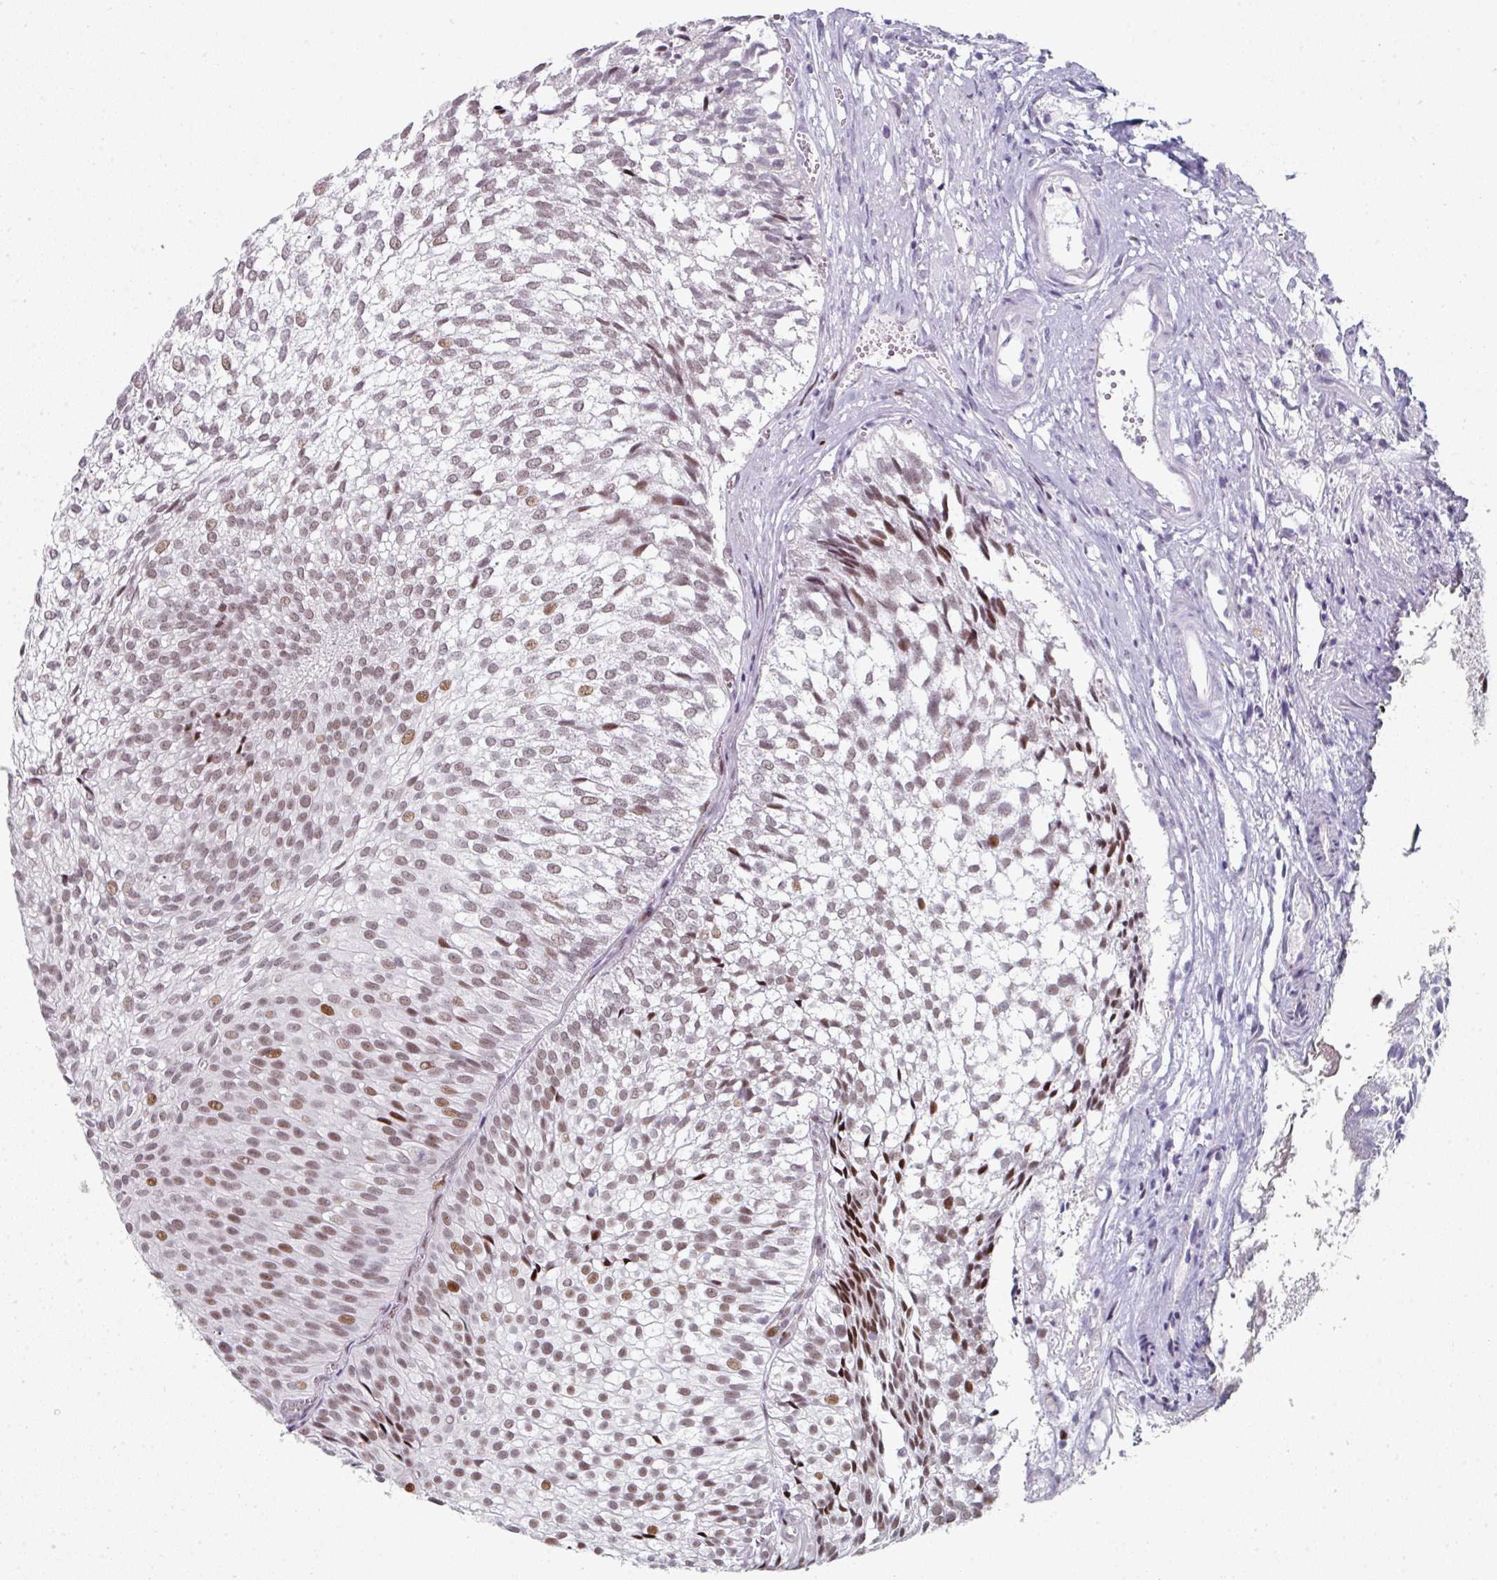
{"staining": {"intensity": "moderate", "quantity": ">75%", "location": "nuclear"}, "tissue": "urothelial cancer", "cell_type": "Tumor cells", "image_type": "cancer", "snomed": [{"axis": "morphology", "description": "Urothelial carcinoma, Low grade"}, {"axis": "topography", "description": "Urinary bladder"}], "caption": "Tumor cells display medium levels of moderate nuclear expression in approximately >75% of cells in human urothelial carcinoma (low-grade).", "gene": "SF3B5", "patient": {"sex": "male", "age": 91}}